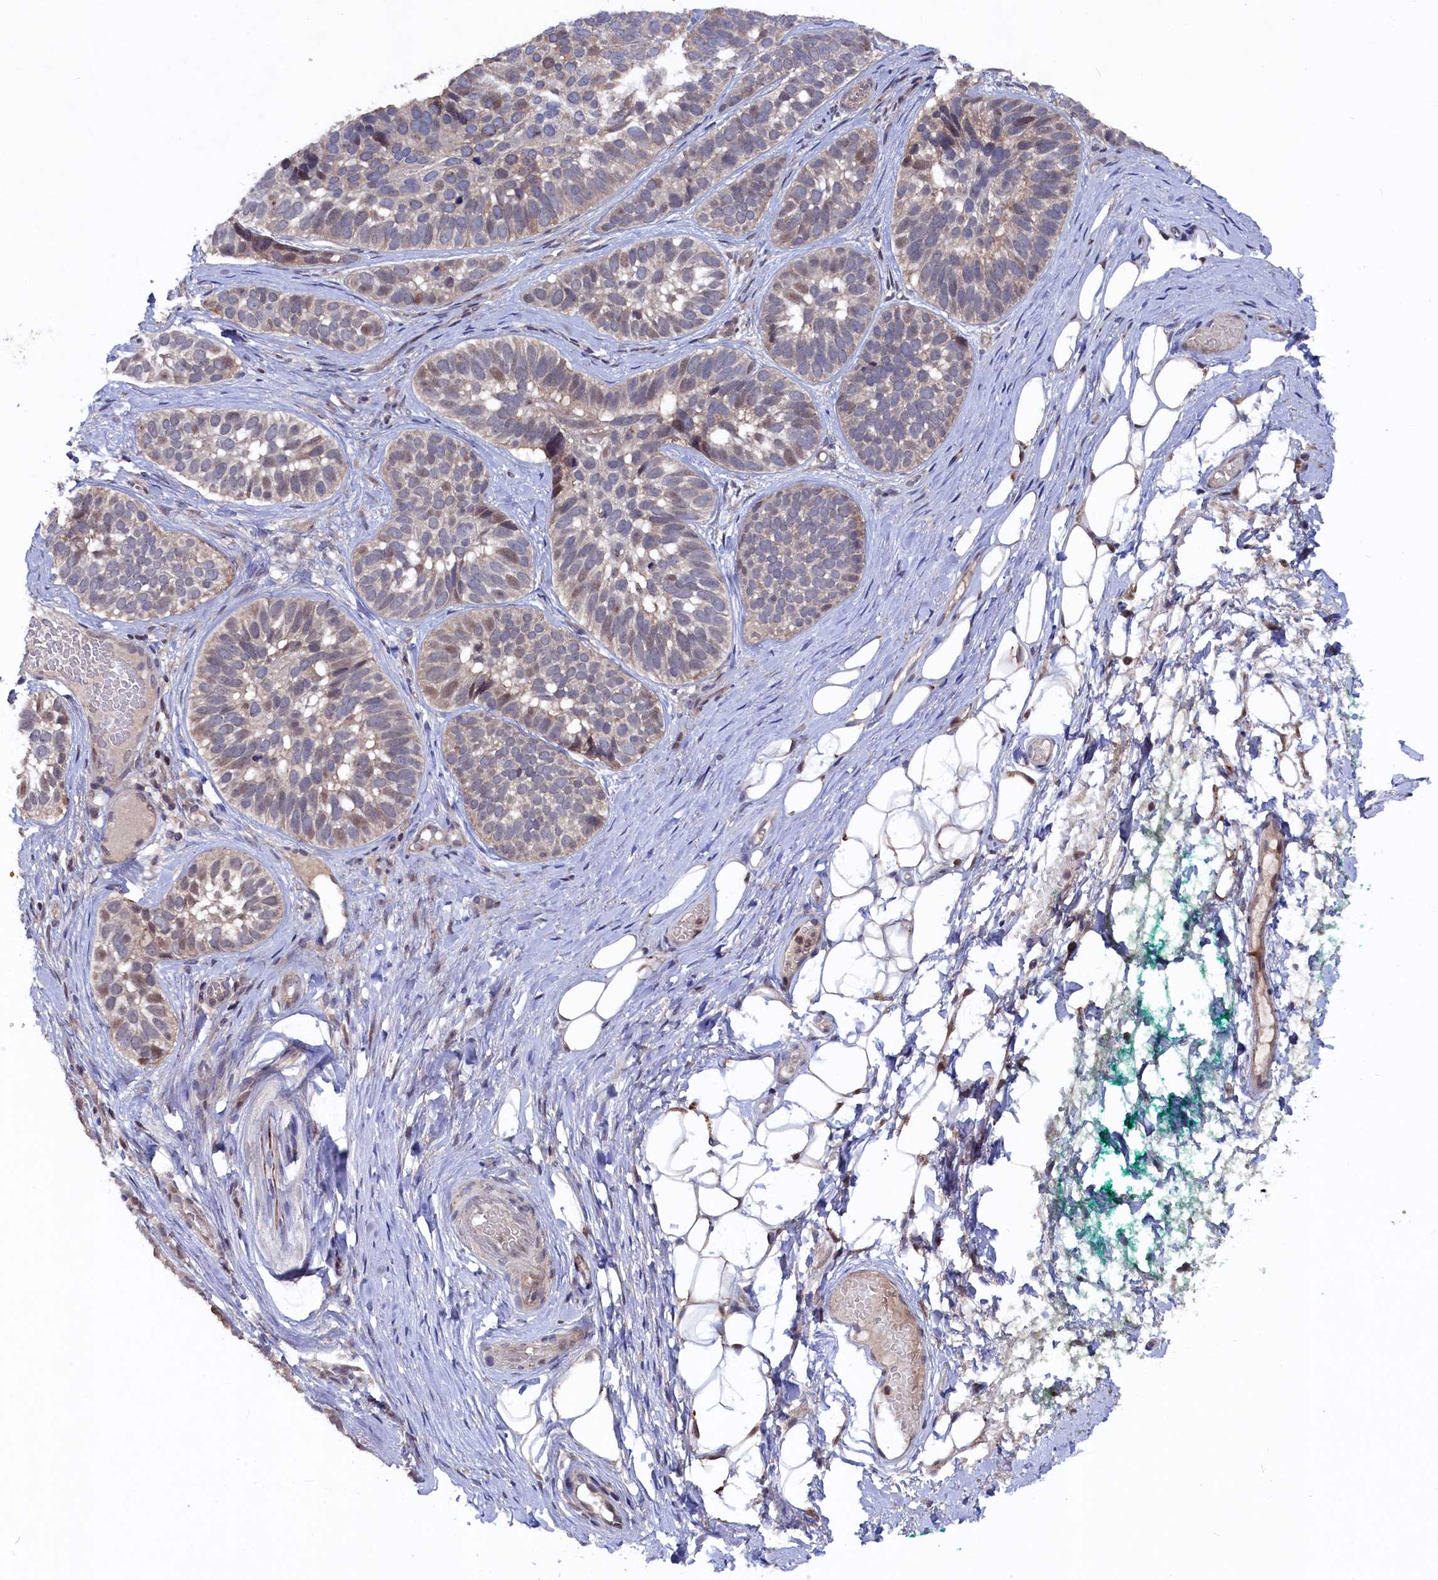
{"staining": {"intensity": "weak", "quantity": "<25%", "location": "nuclear"}, "tissue": "skin cancer", "cell_type": "Tumor cells", "image_type": "cancer", "snomed": [{"axis": "morphology", "description": "Basal cell carcinoma"}, {"axis": "topography", "description": "Skin"}], "caption": "Tumor cells show no significant protein staining in skin cancer (basal cell carcinoma). The staining is performed using DAB brown chromogen with nuclei counter-stained in using hematoxylin.", "gene": "TMC5", "patient": {"sex": "male", "age": 62}}